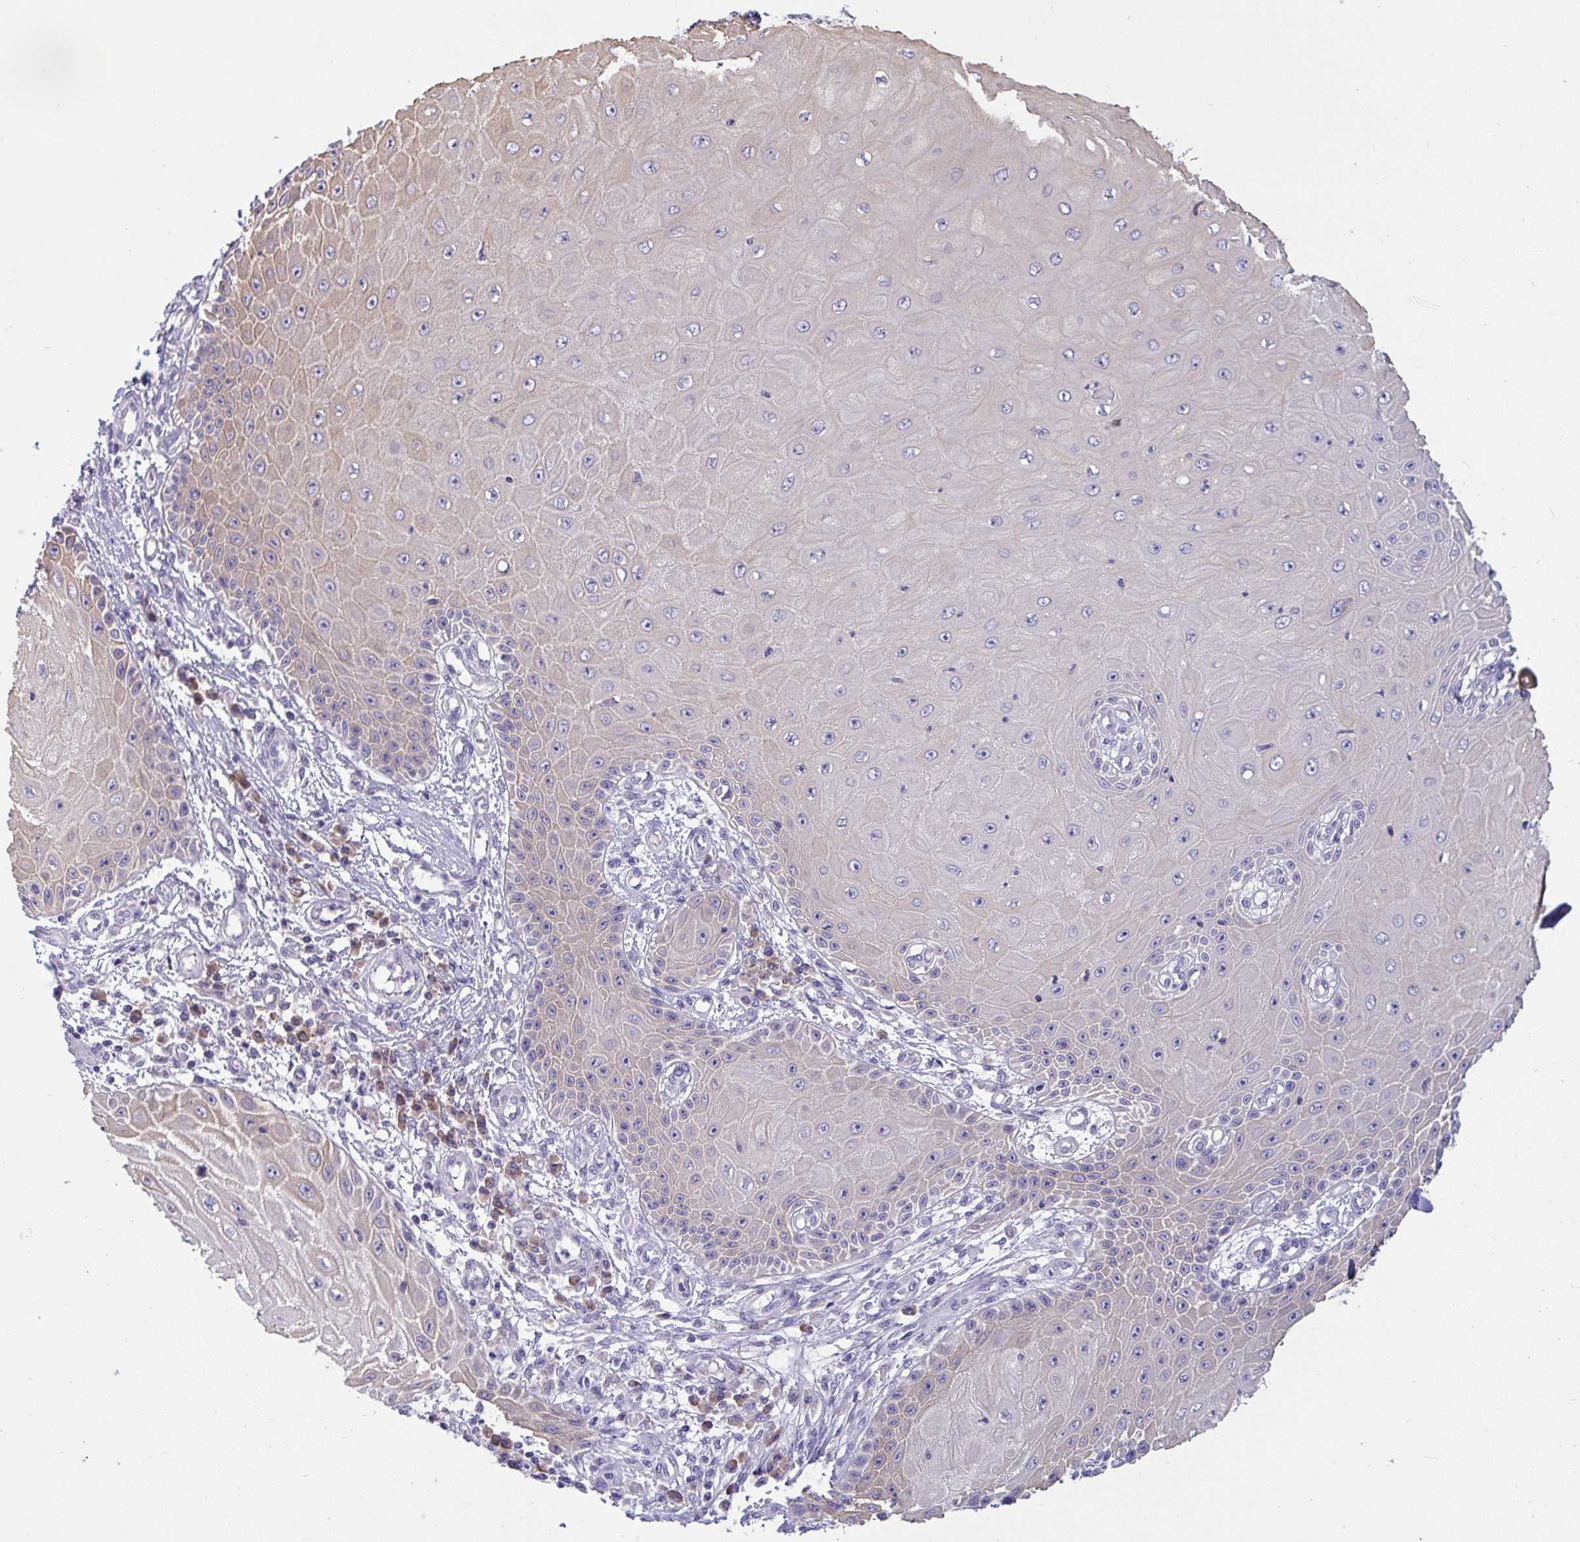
{"staining": {"intensity": "weak", "quantity": "<25%", "location": "cytoplasmic/membranous"}, "tissue": "skin cancer", "cell_type": "Tumor cells", "image_type": "cancer", "snomed": [{"axis": "morphology", "description": "Squamous cell carcinoma, NOS"}, {"axis": "topography", "description": "Skin"}, {"axis": "topography", "description": "Vulva"}], "caption": "An IHC image of skin cancer is shown. There is no staining in tumor cells of skin cancer.", "gene": "TMEM41A", "patient": {"sex": "female", "age": 44}}